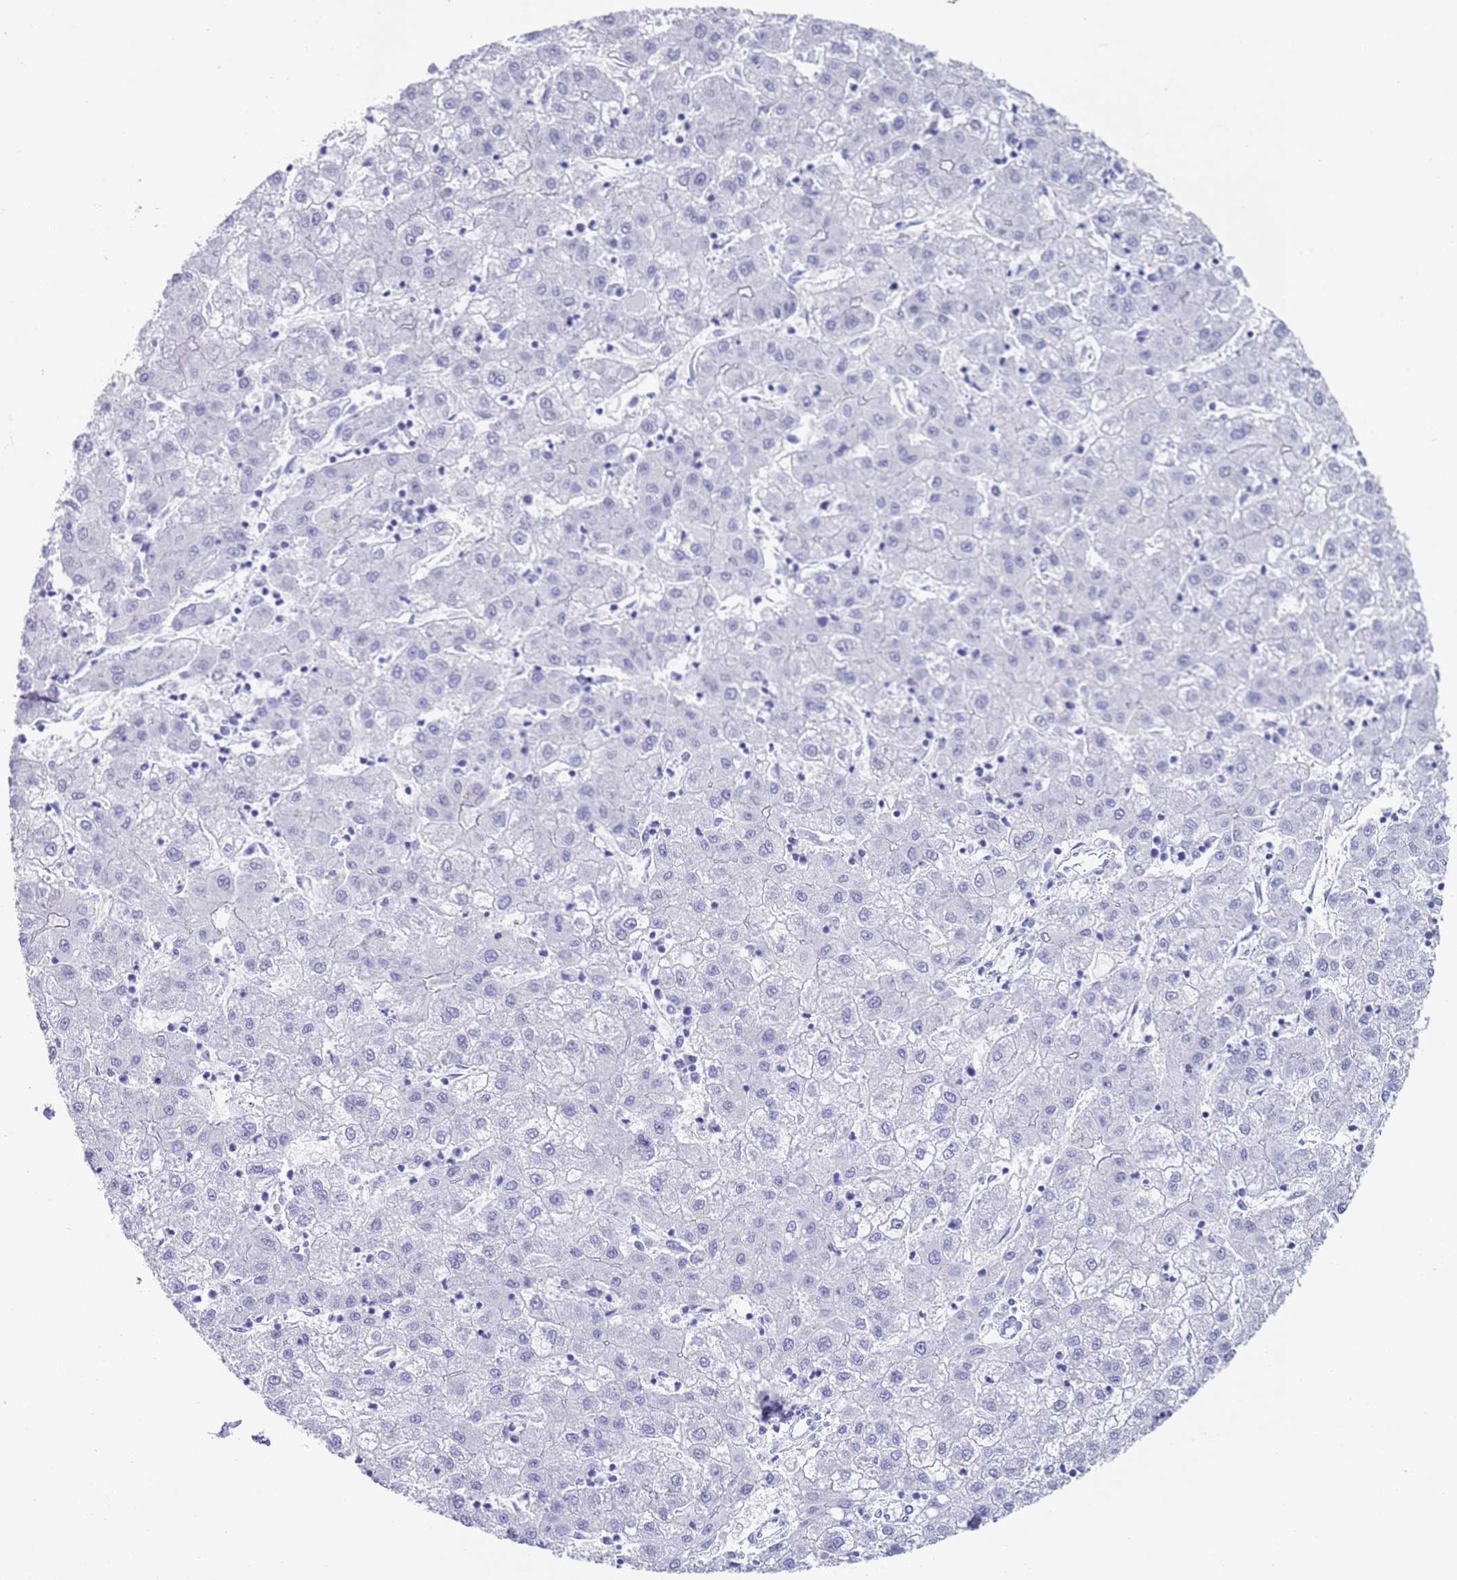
{"staining": {"intensity": "negative", "quantity": "none", "location": "none"}, "tissue": "liver cancer", "cell_type": "Tumor cells", "image_type": "cancer", "snomed": [{"axis": "morphology", "description": "Carcinoma, Hepatocellular, NOS"}, {"axis": "topography", "description": "Liver"}], "caption": "Liver hepatocellular carcinoma stained for a protein using immunohistochemistry (IHC) shows no staining tumor cells.", "gene": "CPXM2", "patient": {"sex": "male", "age": 72}}